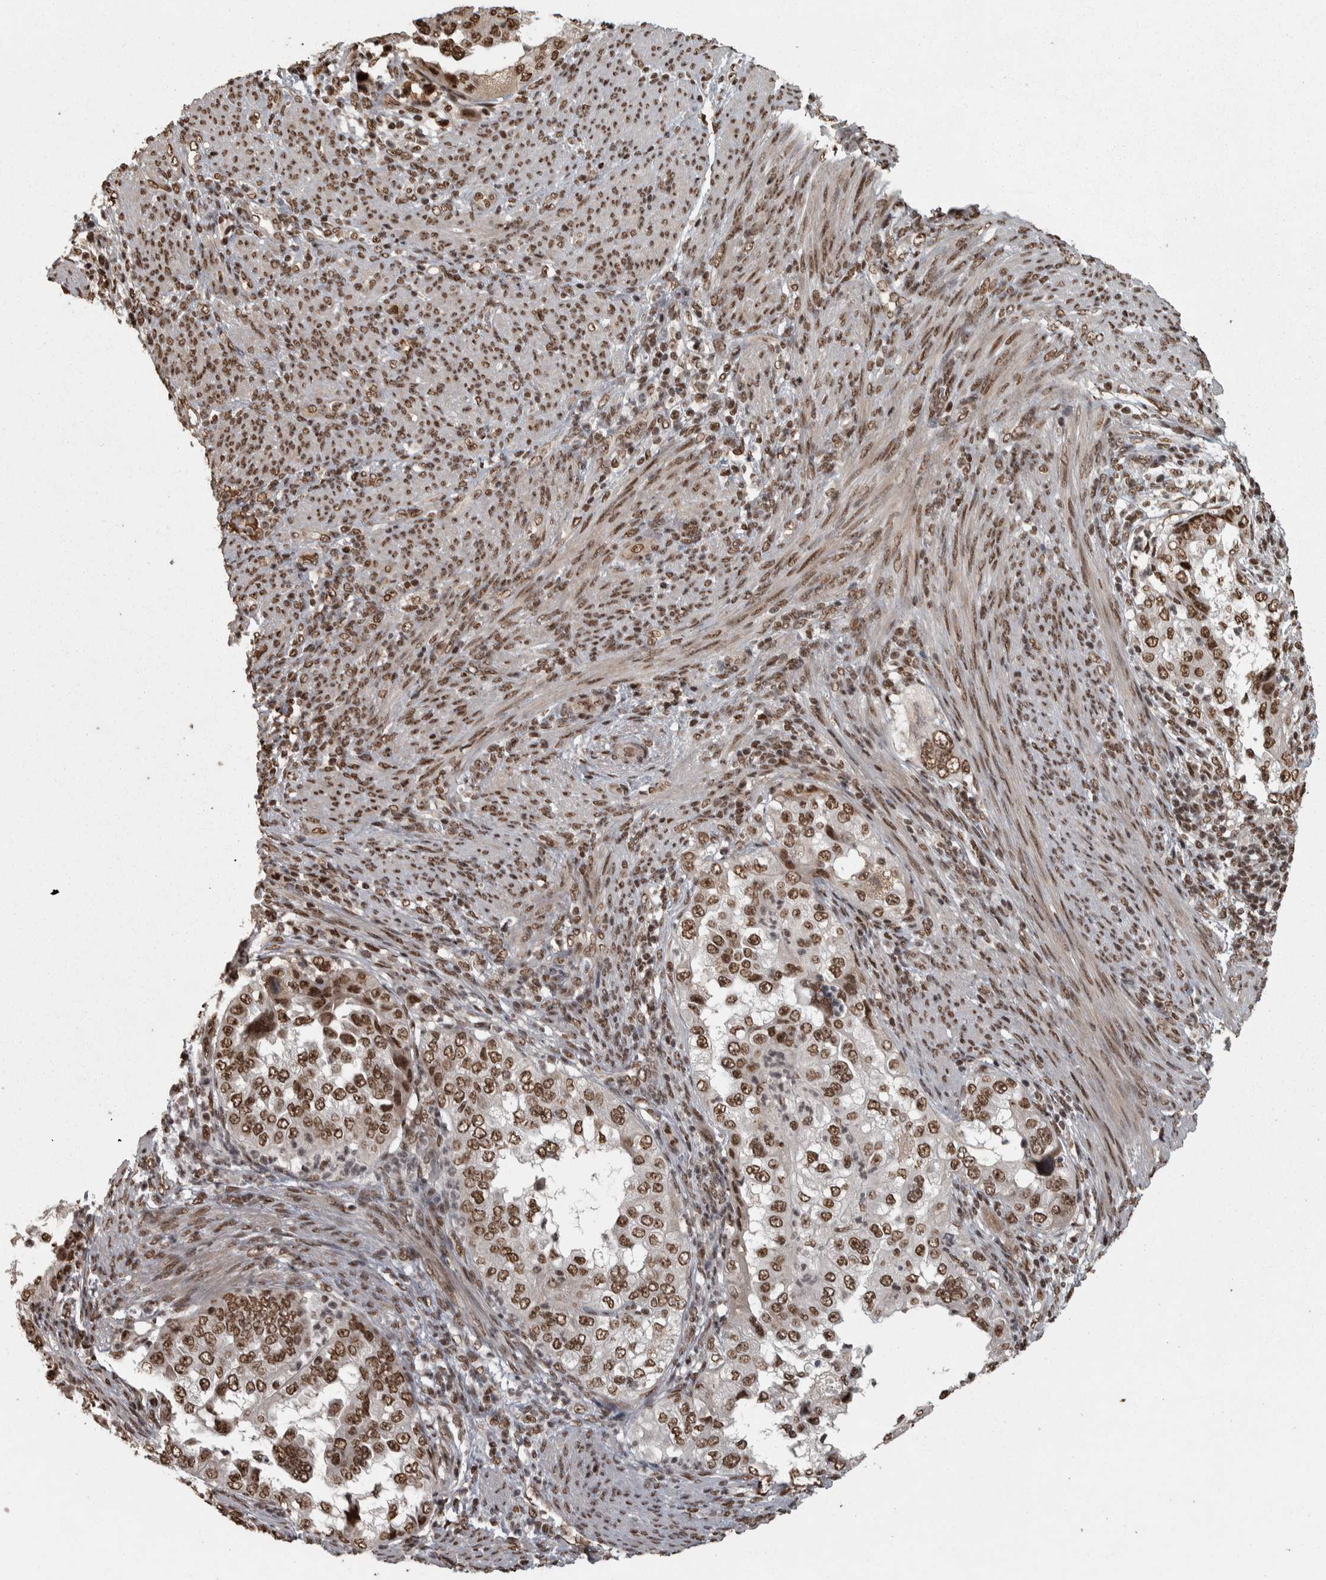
{"staining": {"intensity": "strong", "quantity": ">75%", "location": "nuclear"}, "tissue": "endometrial cancer", "cell_type": "Tumor cells", "image_type": "cancer", "snomed": [{"axis": "morphology", "description": "Adenocarcinoma, NOS"}, {"axis": "topography", "description": "Endometrium"}], "caption": "A histopathology image of human adenocarcinoma (endometrial) stained for a protein exhibits strong nuclear brown staining in tumor cells.", "gene": "ZFHX4", "patient": {"sex": "female", "age": 85}}